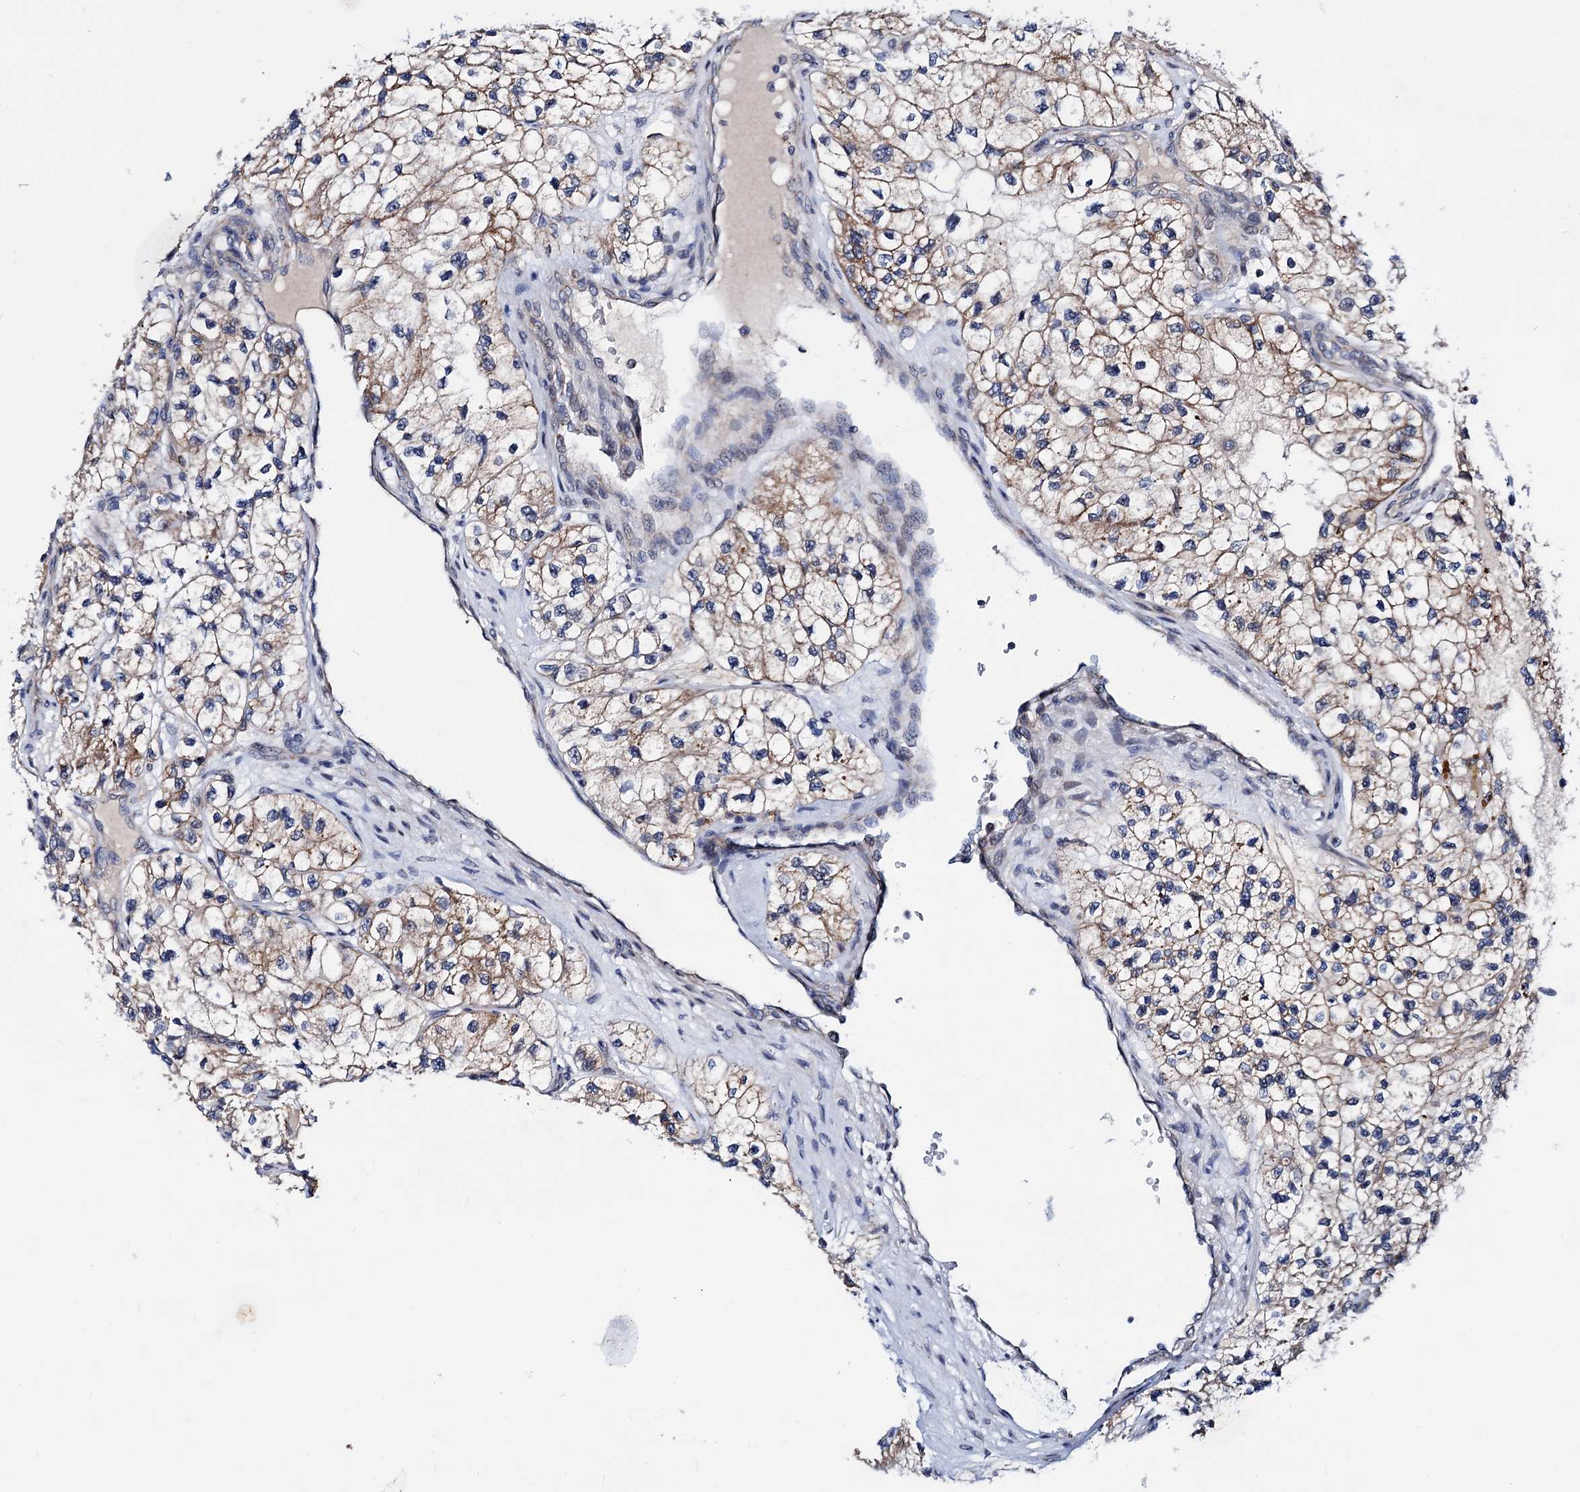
{"staining": {"intensity": "moderate", "quantity": ">75%", "location": "cytoplasmic/membranous"}, "tissue": "renal cancer", "cell_type": "Tumor cells", "image_type": "cancer", "snomed": [{"axis": "morphology", "description": "Adenocarcinoma, NOS"}, {"axis": "topography", "description": "Kidney"}], "caption": "Protein expression analysis of human renal cancer reveals moderate cytoplasmic/membranous staining in about >75% of tumor cells.", "gene": "COA4", "patient": {"sex": "female", "age": 57}}